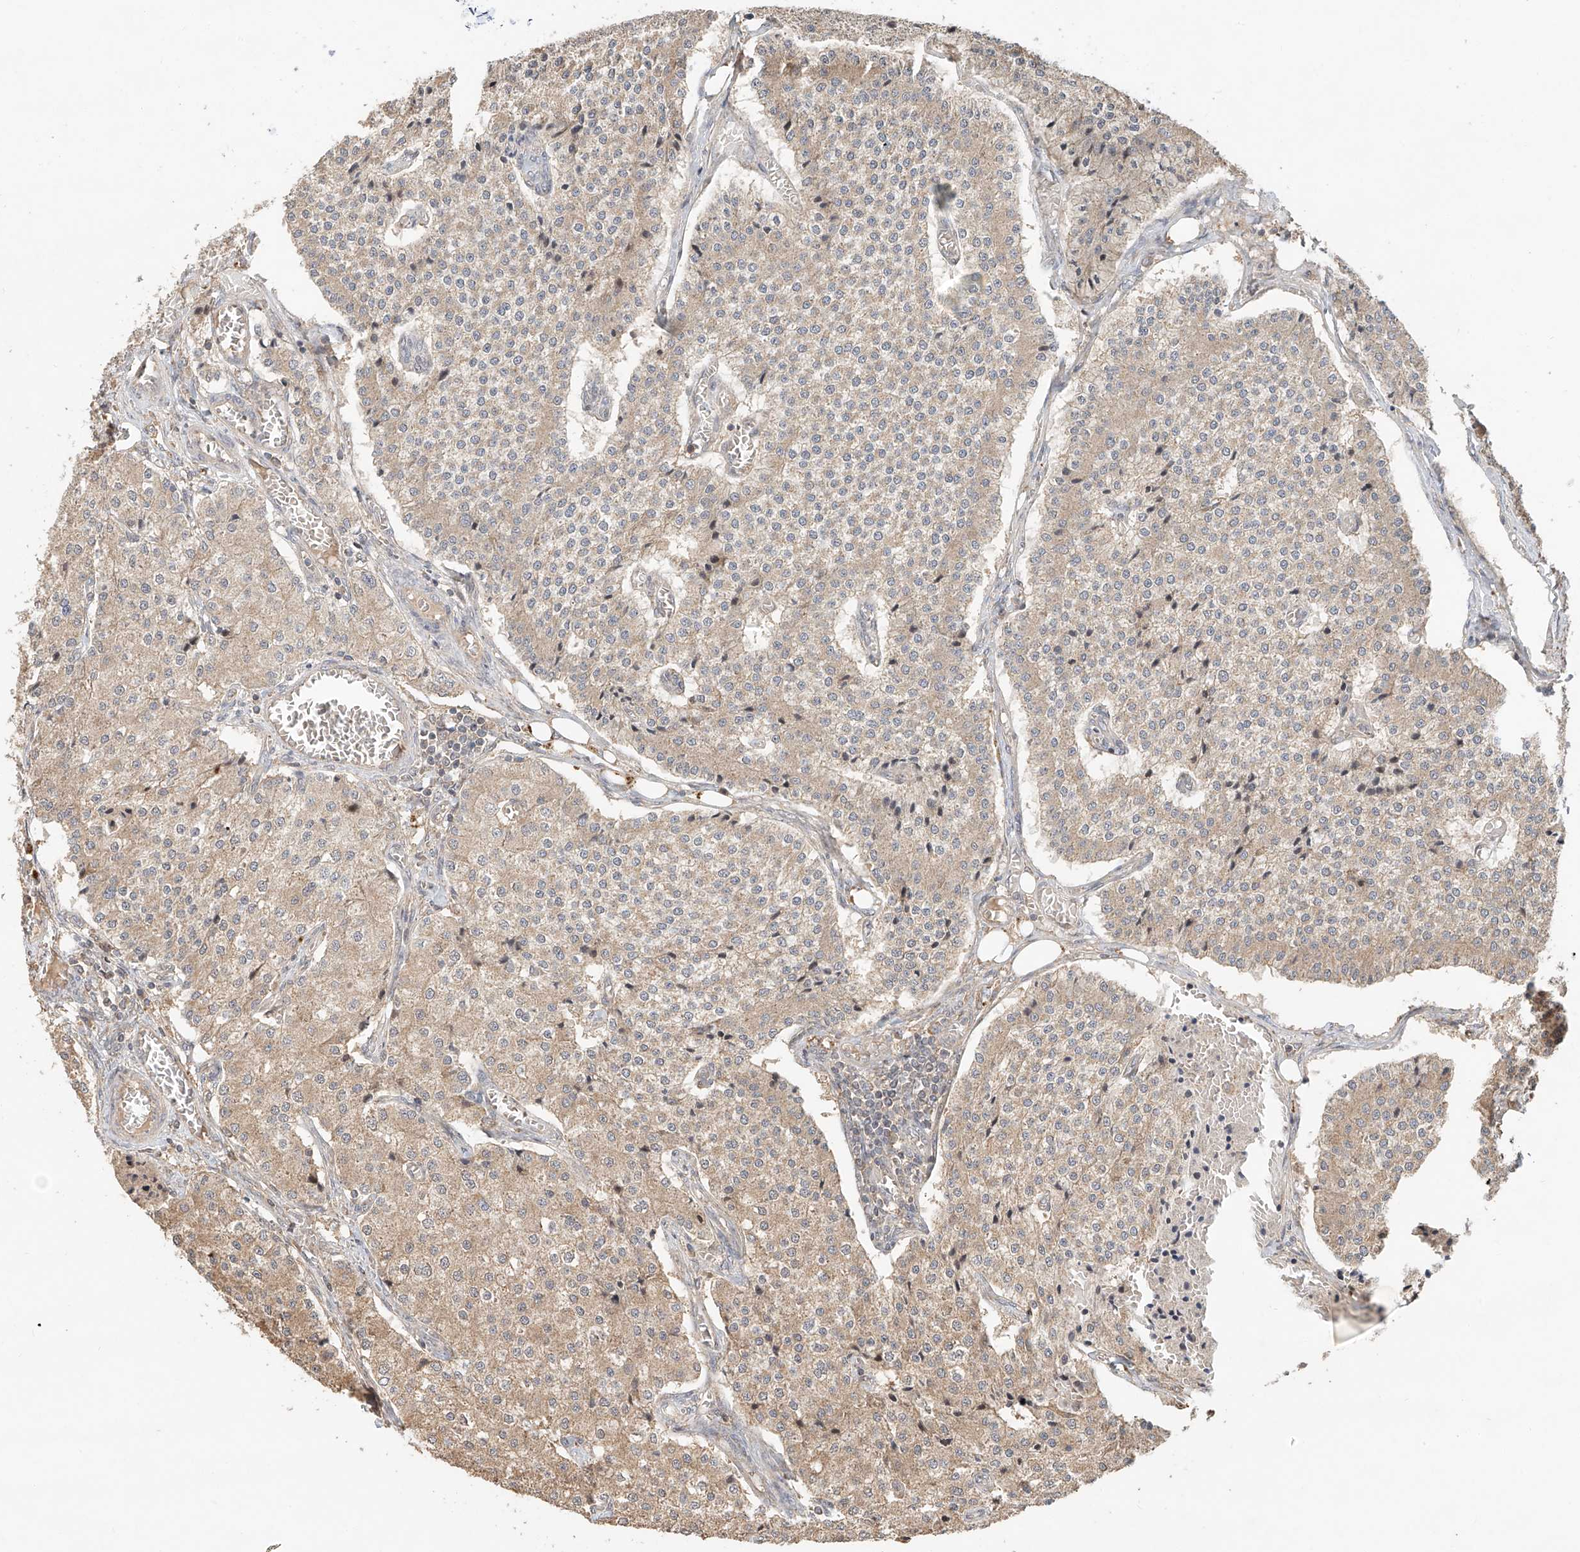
{"staining": {"intensity": "weak", "quantity": "25%-75%", "location": "cytoplasmic/membranous"}, "tissue": "carcinoid", "cell_type": "Tumor cells", "image_type": "cancer", "snomed": [{"axis": "morphology", "description": "Carcinoid, malignant, NOS"}, {"axis": "topography", "description": "Colon"}], "caption": "An immunohistochemistry (IHC) micrograph of tumor tissue is shown. Protein staining in brown shows weak cytoplasmic/membranous positivity in malignant carcinoid within tumor cells.", "gene": "TMEM61", "patient": {"sex": "female", "age": 52}}